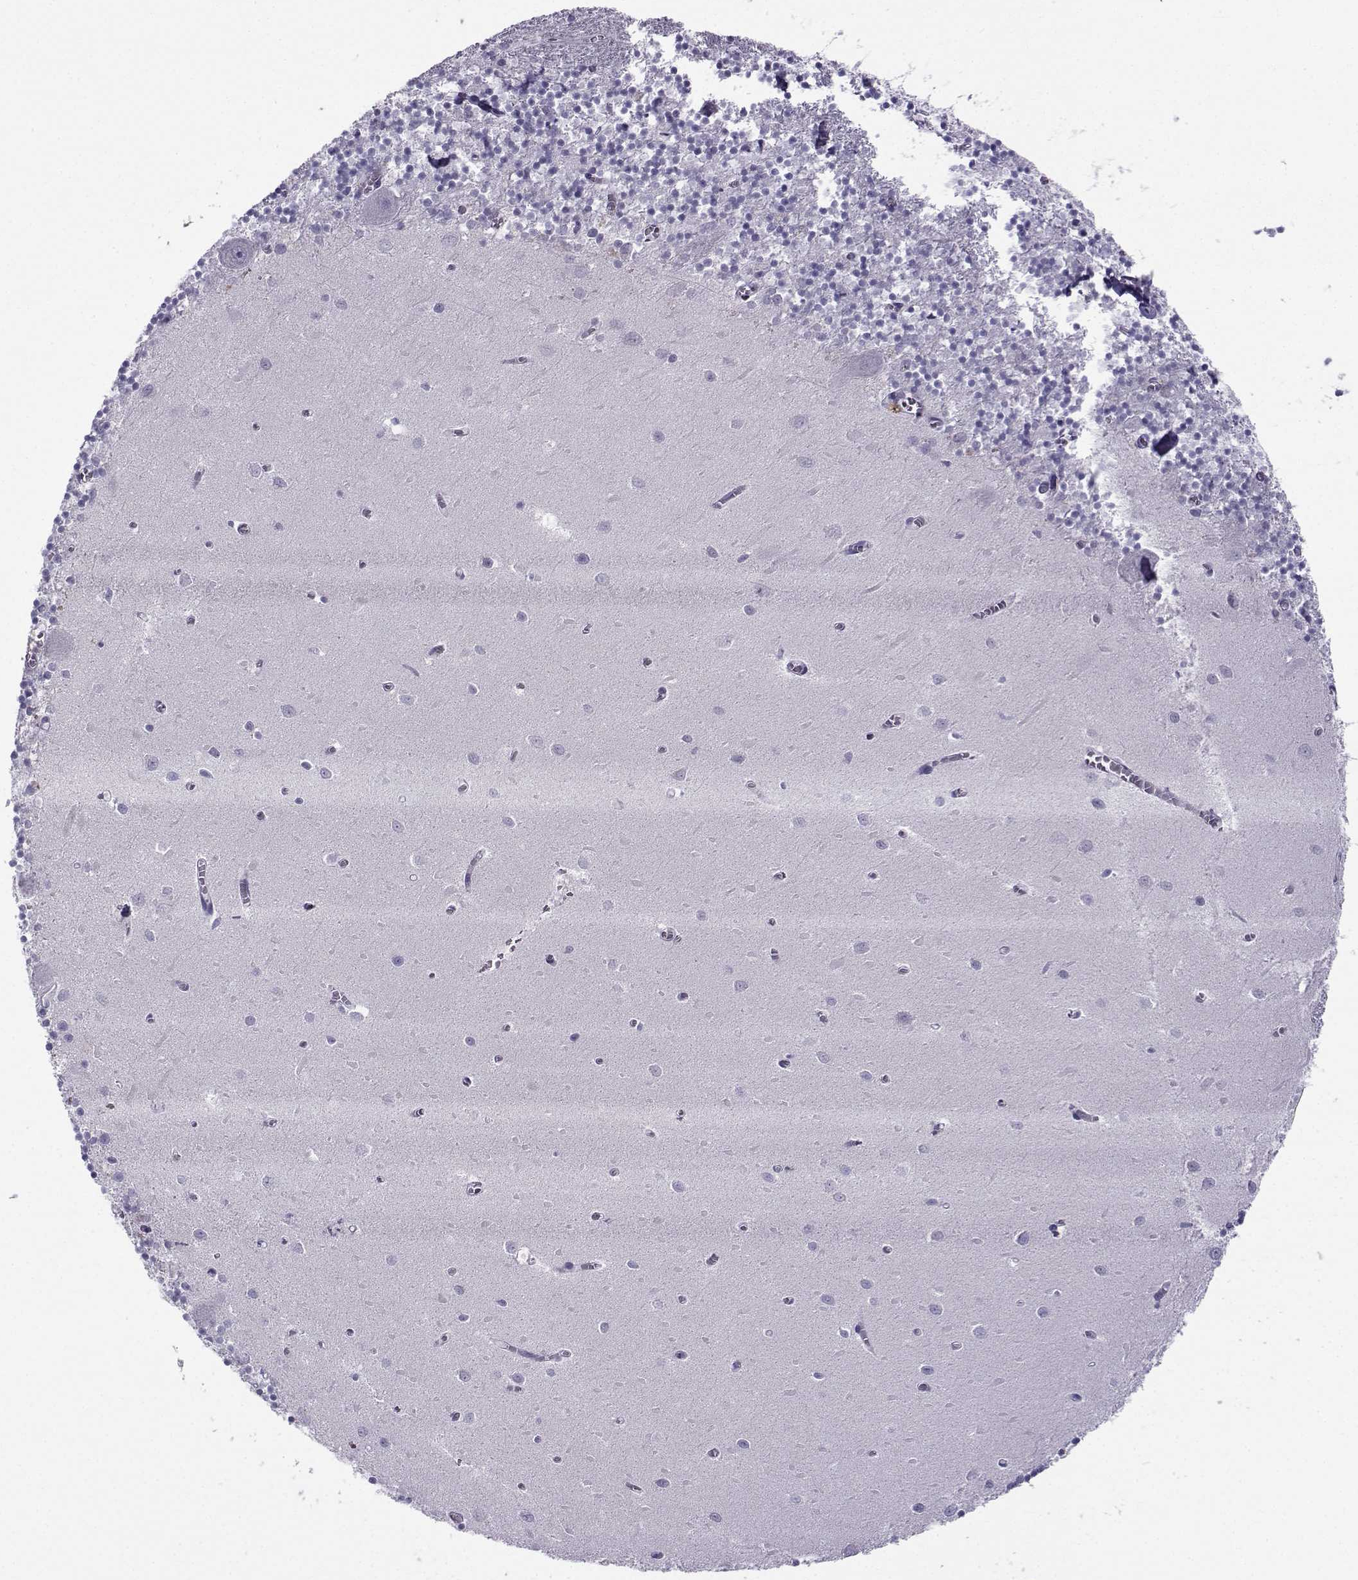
{"staining": {"intensity": "negative", "quantity": "none", "location": "none"}, "tissue": "cerebellum", "cell_type": "Cells in granular layer", "image_type": "normal", "snomed": [{"axis": "morphology", "description": "Normal tissue, NOS"}, {"axis": "topography", "description": "Cerebellum"}], "caption": "Immunohistochemical staining of normal cerebellum exhibits no significant expression in cells in granular layer.", "gene": "ARMC2", "patient": {"sex": "female", "age": 64}}